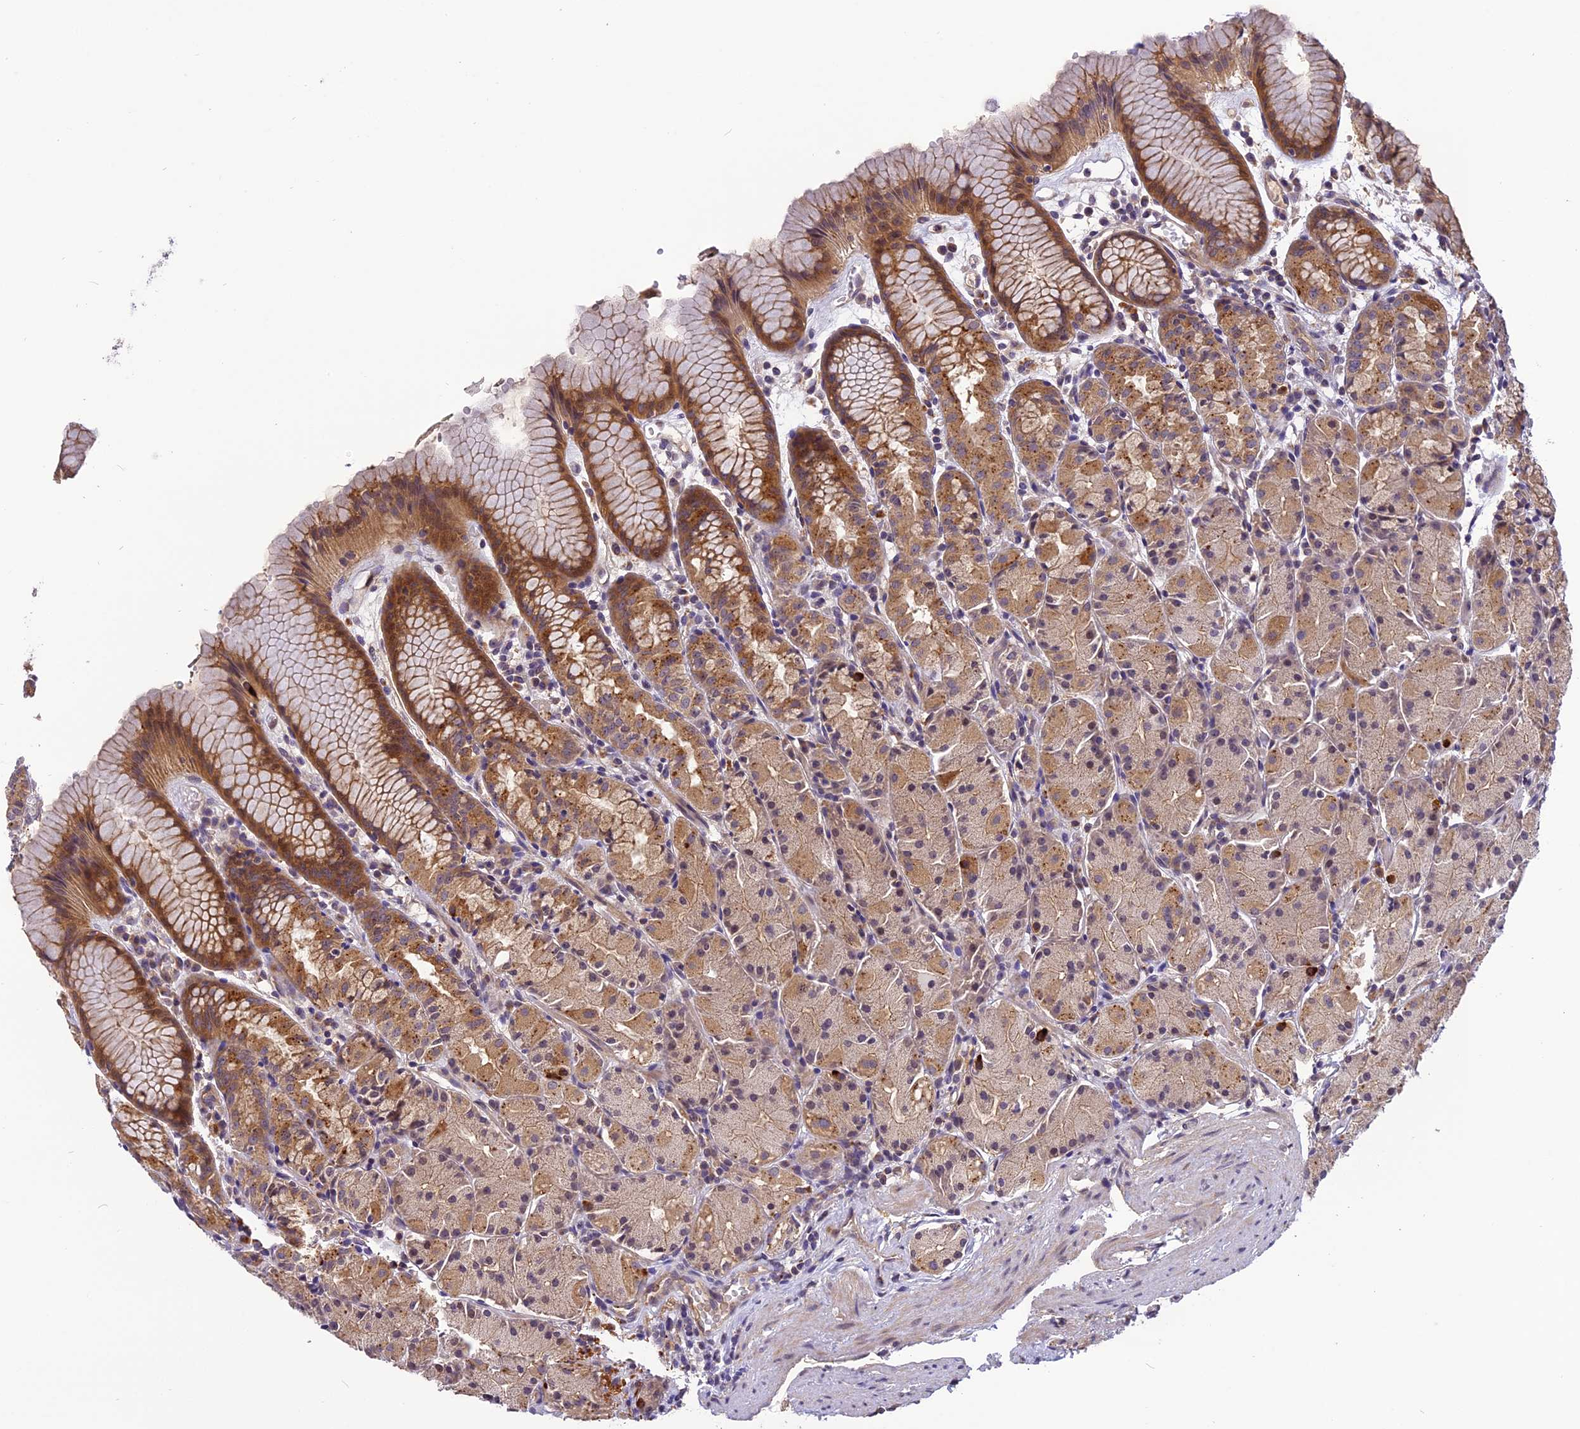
{"staining": {"intensity": "moderate", "quantity": ">75%", "location": "cytoplasmic/membranous"}, "tissue": "stomach", "cell_type": "Glandular cells", "image_type": "normal", "snomed": [{"axis": "morphology", "description": "Normal tissue, NOS"}, {"axis": "topography", "description": "Stomach, upper"}], "caption": "Glandular cells display medium levels of moderate cytoplasmic/membranous expression in approximately >75% of cells in unremarkable human stomach.", "gene": "FNIP2", "patient": {"sex": "male", "age": 47}}